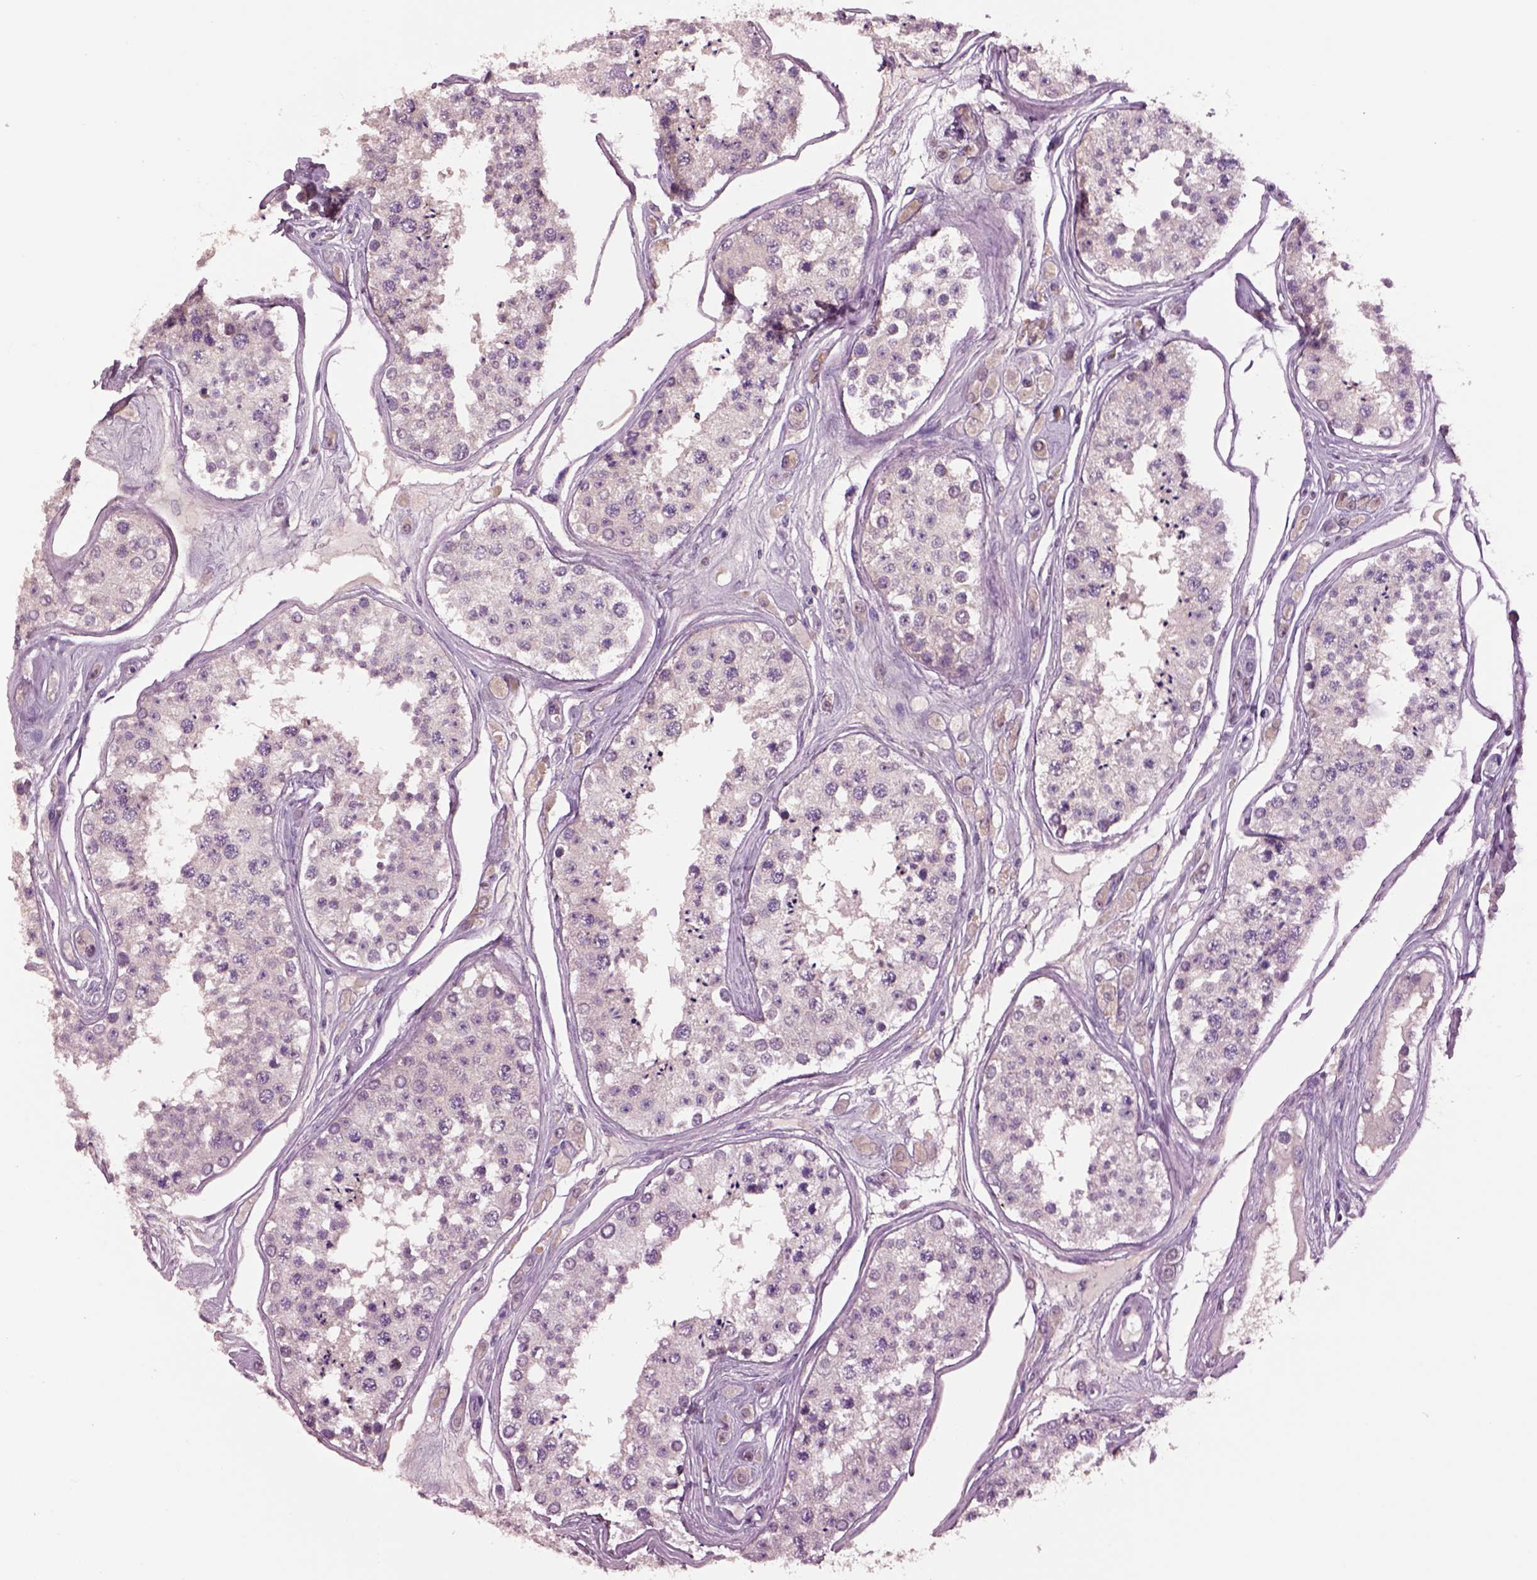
{"staining": {"intensity": "negative", "quantity": "none", "location": "none"}, "tissue": "testis", "cell_type": "Cells in seminiferous ducts", "image_type": "normal", "snomed": [{"axis": "morphology", "description": "Normal tissue, NOS"}, {"axis": "topography", "description": "Testis"}], "caption": "This is an immunohistochemistry (IHC) photomicrograph of benign human testis. There is no staining in cells in seminiferous ducts.", "gene": "CLPSL1", "patient": {"sex": "male", "age": 25}}